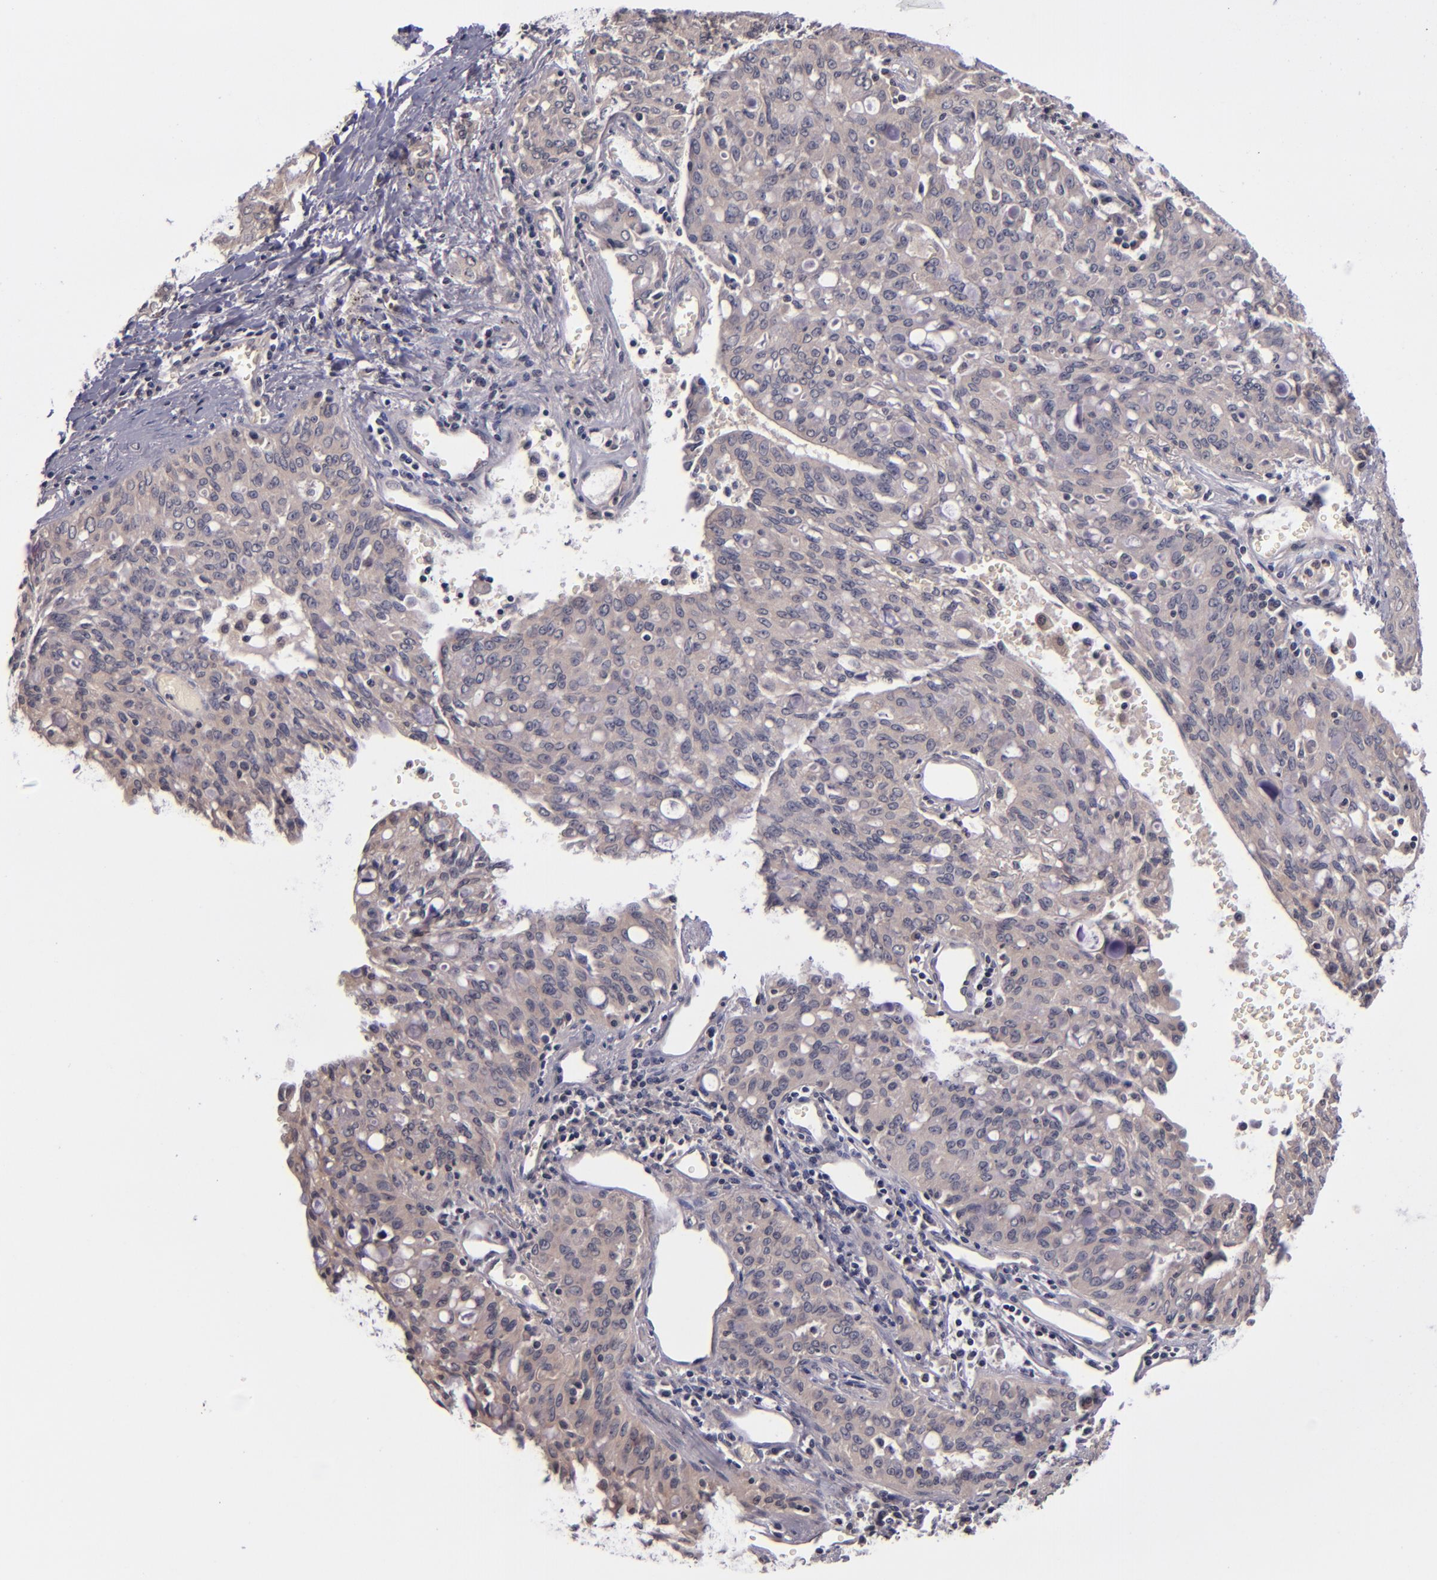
{"staining": {"intensity": "weak", "quantity": ">75%", "location": "cytoplasmic/membranous"}, "tissue": "lung cancer", "cell_type": "Tumor cells", "image_type": "cancer", "snomed": [{"axis": "morphology", "description": "Adenocarcinoma, NOS"}, {"axis": "topography", "description": "Lung"}], "caption": "Lung cancer (adenocarcinoma) tissue exhibits weak cytoplasmic/membranous positivity in about >75% of tumor cells (DAB IHC, brown staining for protein, blue staining for nuclei).", "gene": "TSC2", "patient": {"sex": "female", "age": 44}}